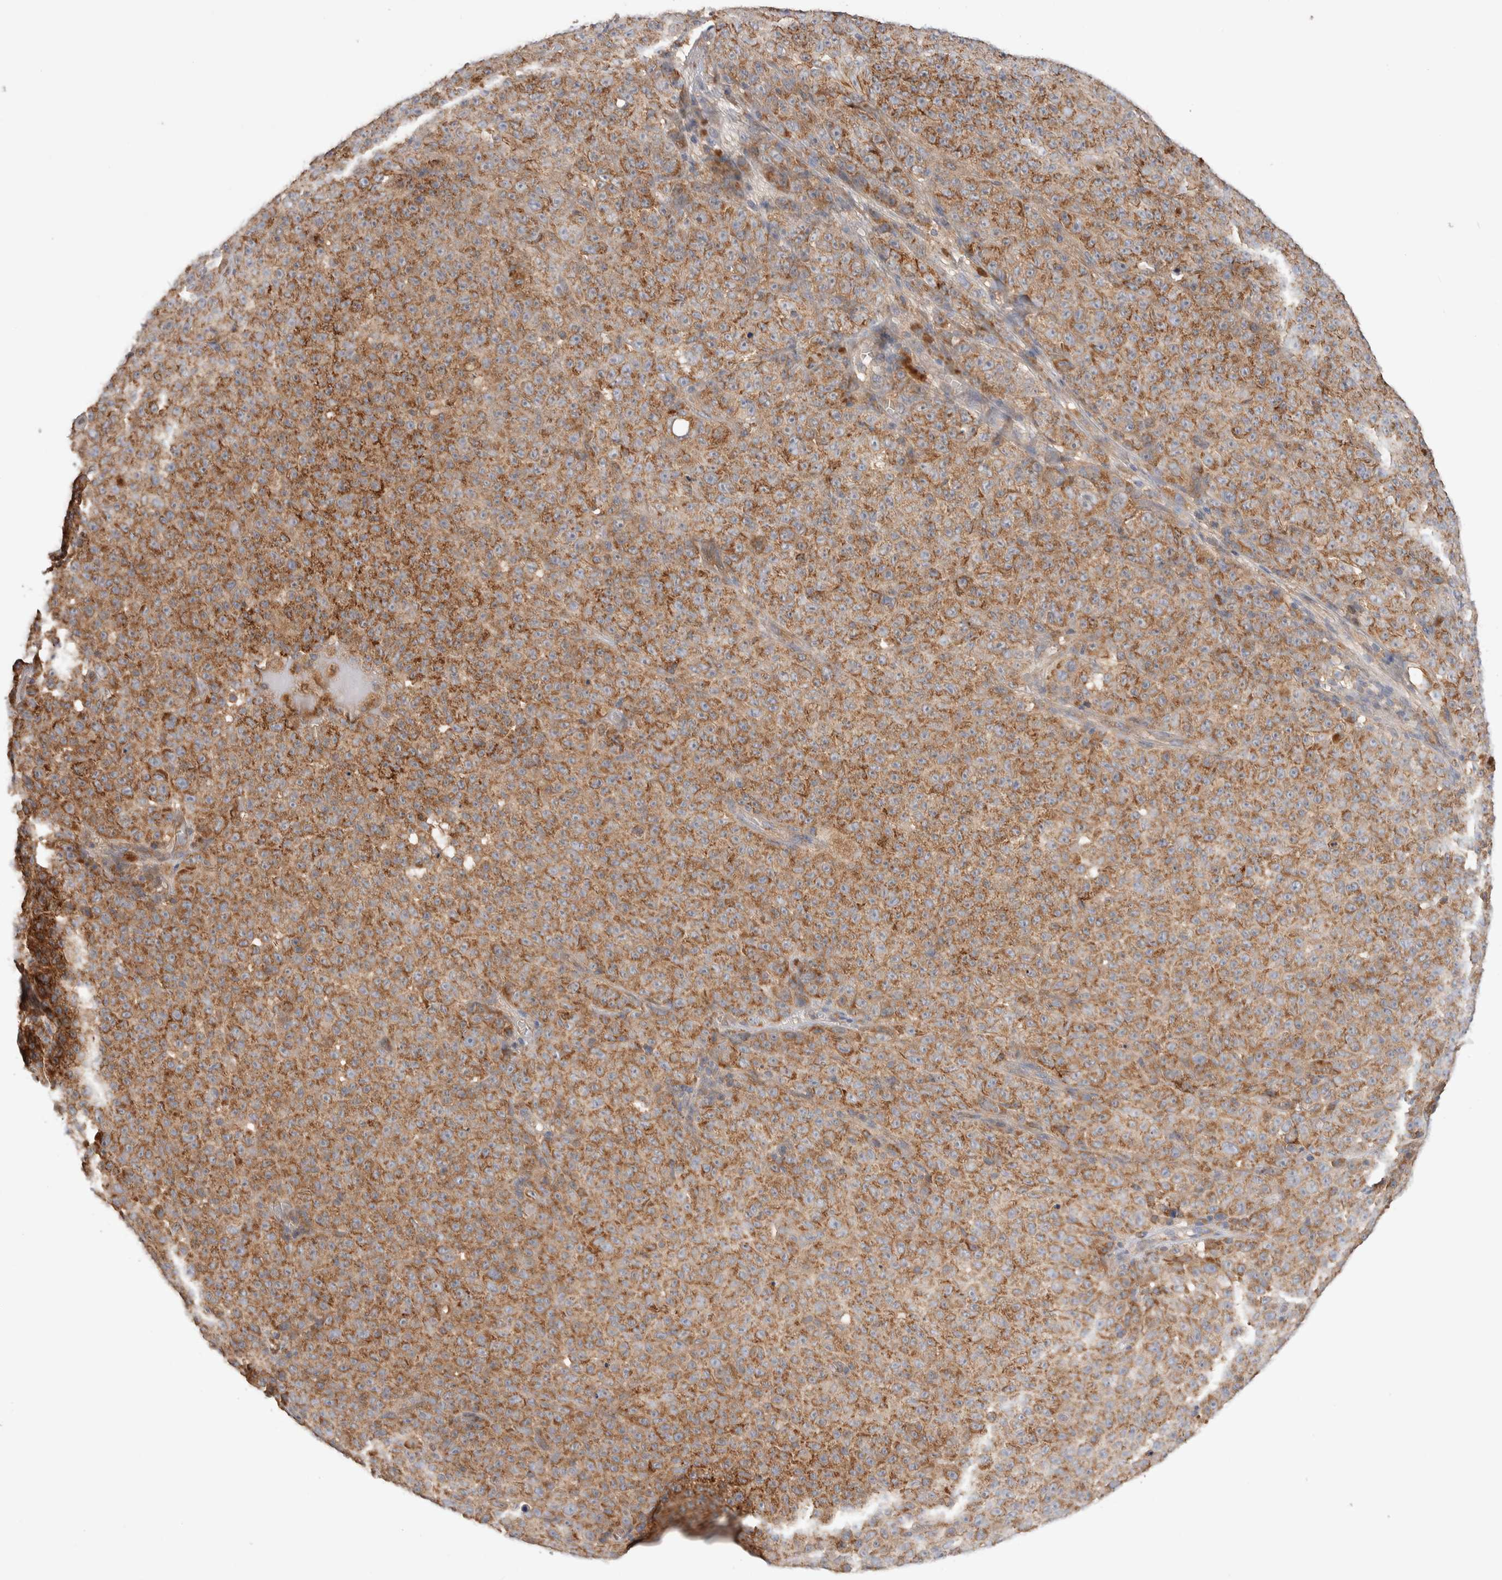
{"staining": {"intensity": "moderate", "quantity": ">75%", "location": "cytoplasmic/membranous"}, "tissue": "melanoma", "cell_type": "Tumor cells", "image_type": "cancer", "snomed": [{"axis": "morphology", "description": "Malignant melanoma, NOS"}, {"axis": "topography", "description": "Skin"}], "caption": "Immunohistochemical staining of malignant melanoma demonstrates medium levels of moderate cytoplasmic/membranous protein expression in about >75% of tumor cells. (brown staining indicates protein expression, while blue staining denotes nuclei).", "gene": "DEPTOR", "patient": {"sex": "female", "age": 82}}